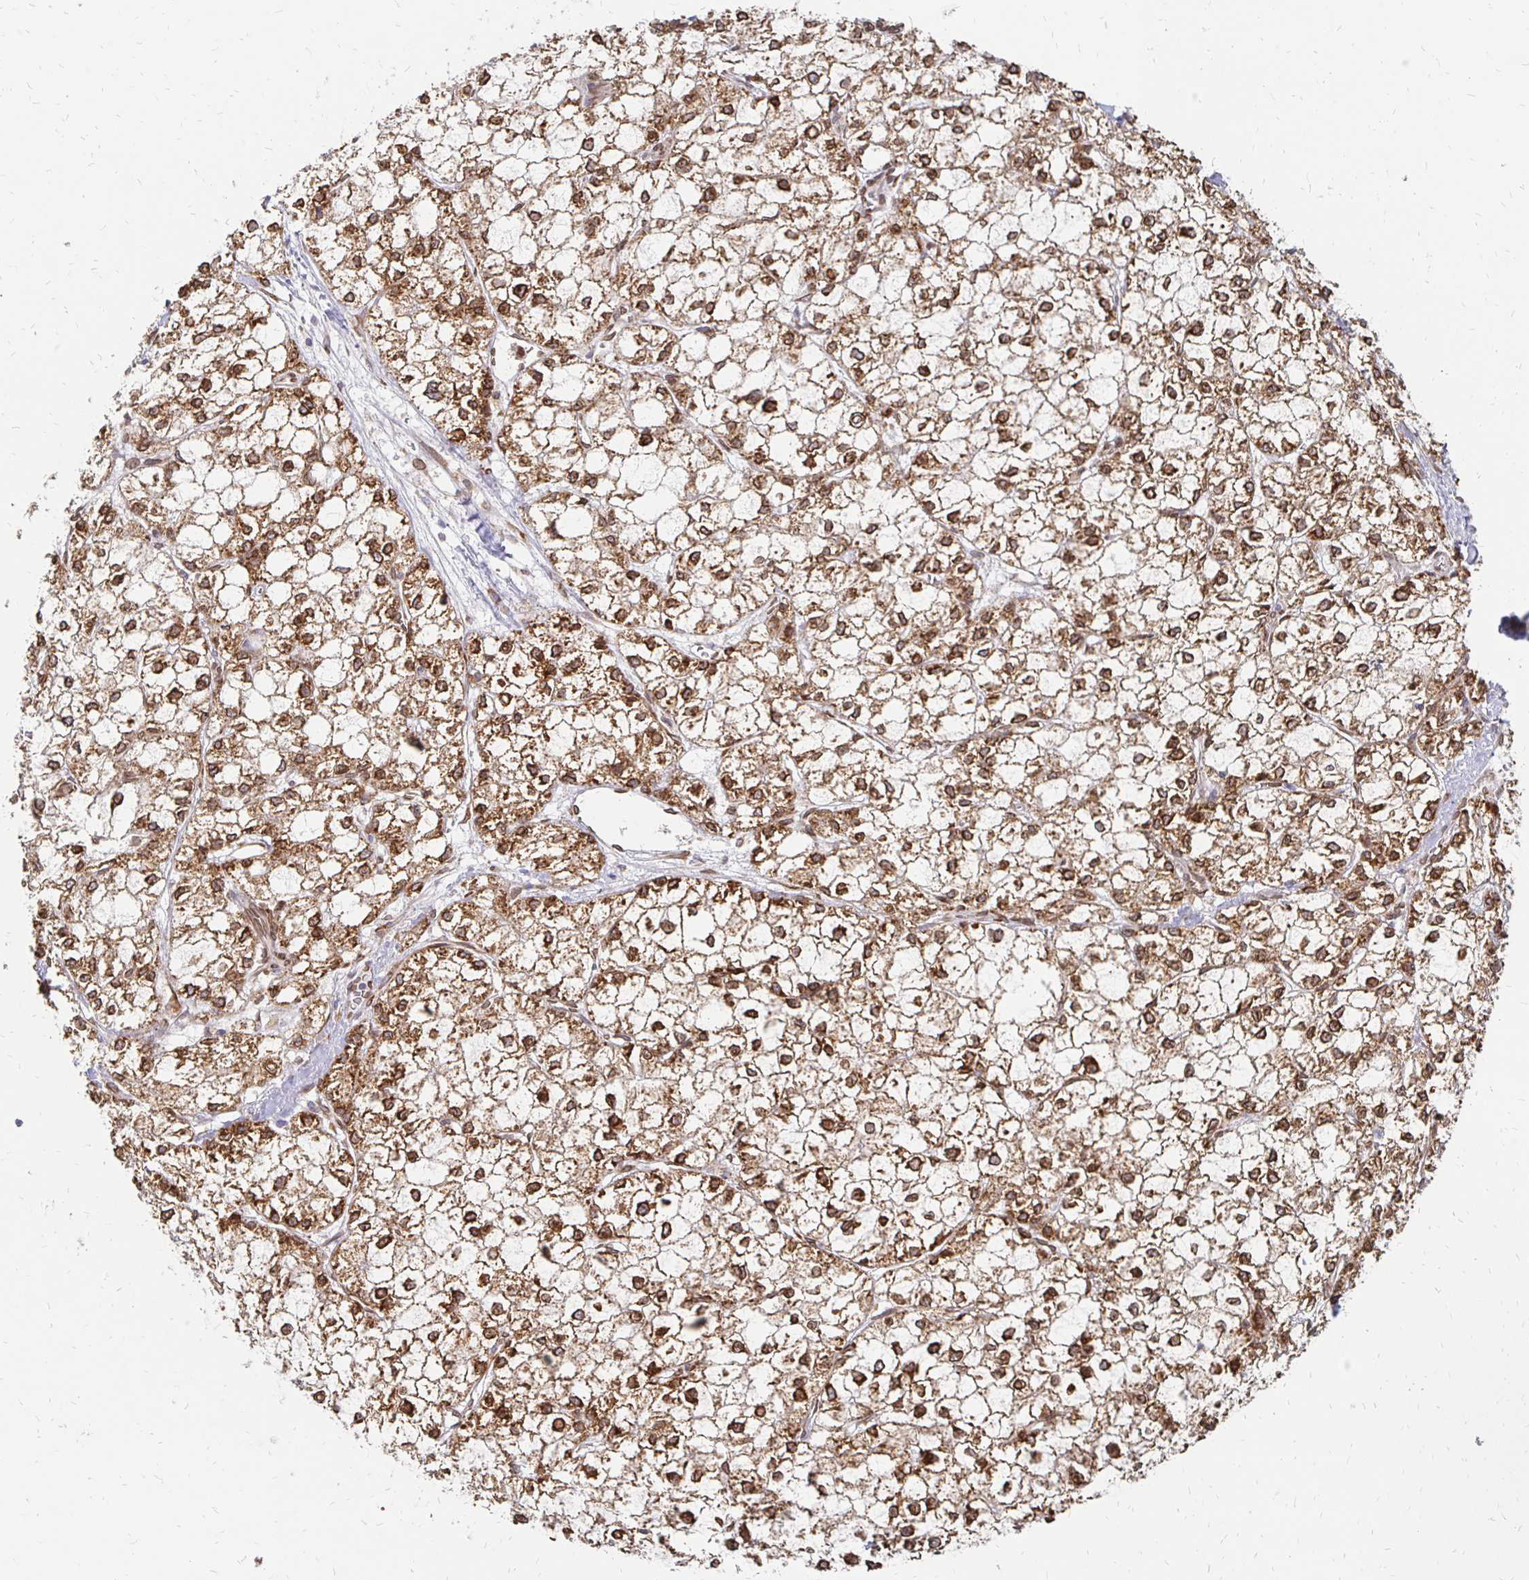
{"staining": {"intensity": "strong", "quantity": ">75%", "location": "cytoplasmic/membranous,nuclear"}, "tissue": "liver cancer", "cell_type": "Tumor cells", "image_type": "cancer", "snomed": [{"axis": "morphology", "description": "Carcinoma, Hepatocellular, NOS"}, {"axis": "topography", "description": "Liver"}], "caption": "IHC histopathology image of neoplastic tissue: human liver cancer (hepatocellular carcinoma) stained using immunohistochemistry displays high levels of strong protein expression localized specifically in the cytoplasmic/membranous and nuclear of tumor cells, appearing as a cytoplasmic/membranous and nuclear brown color.", "gene": "PELI3", "patient": {"sex": "female", "age": 43}}